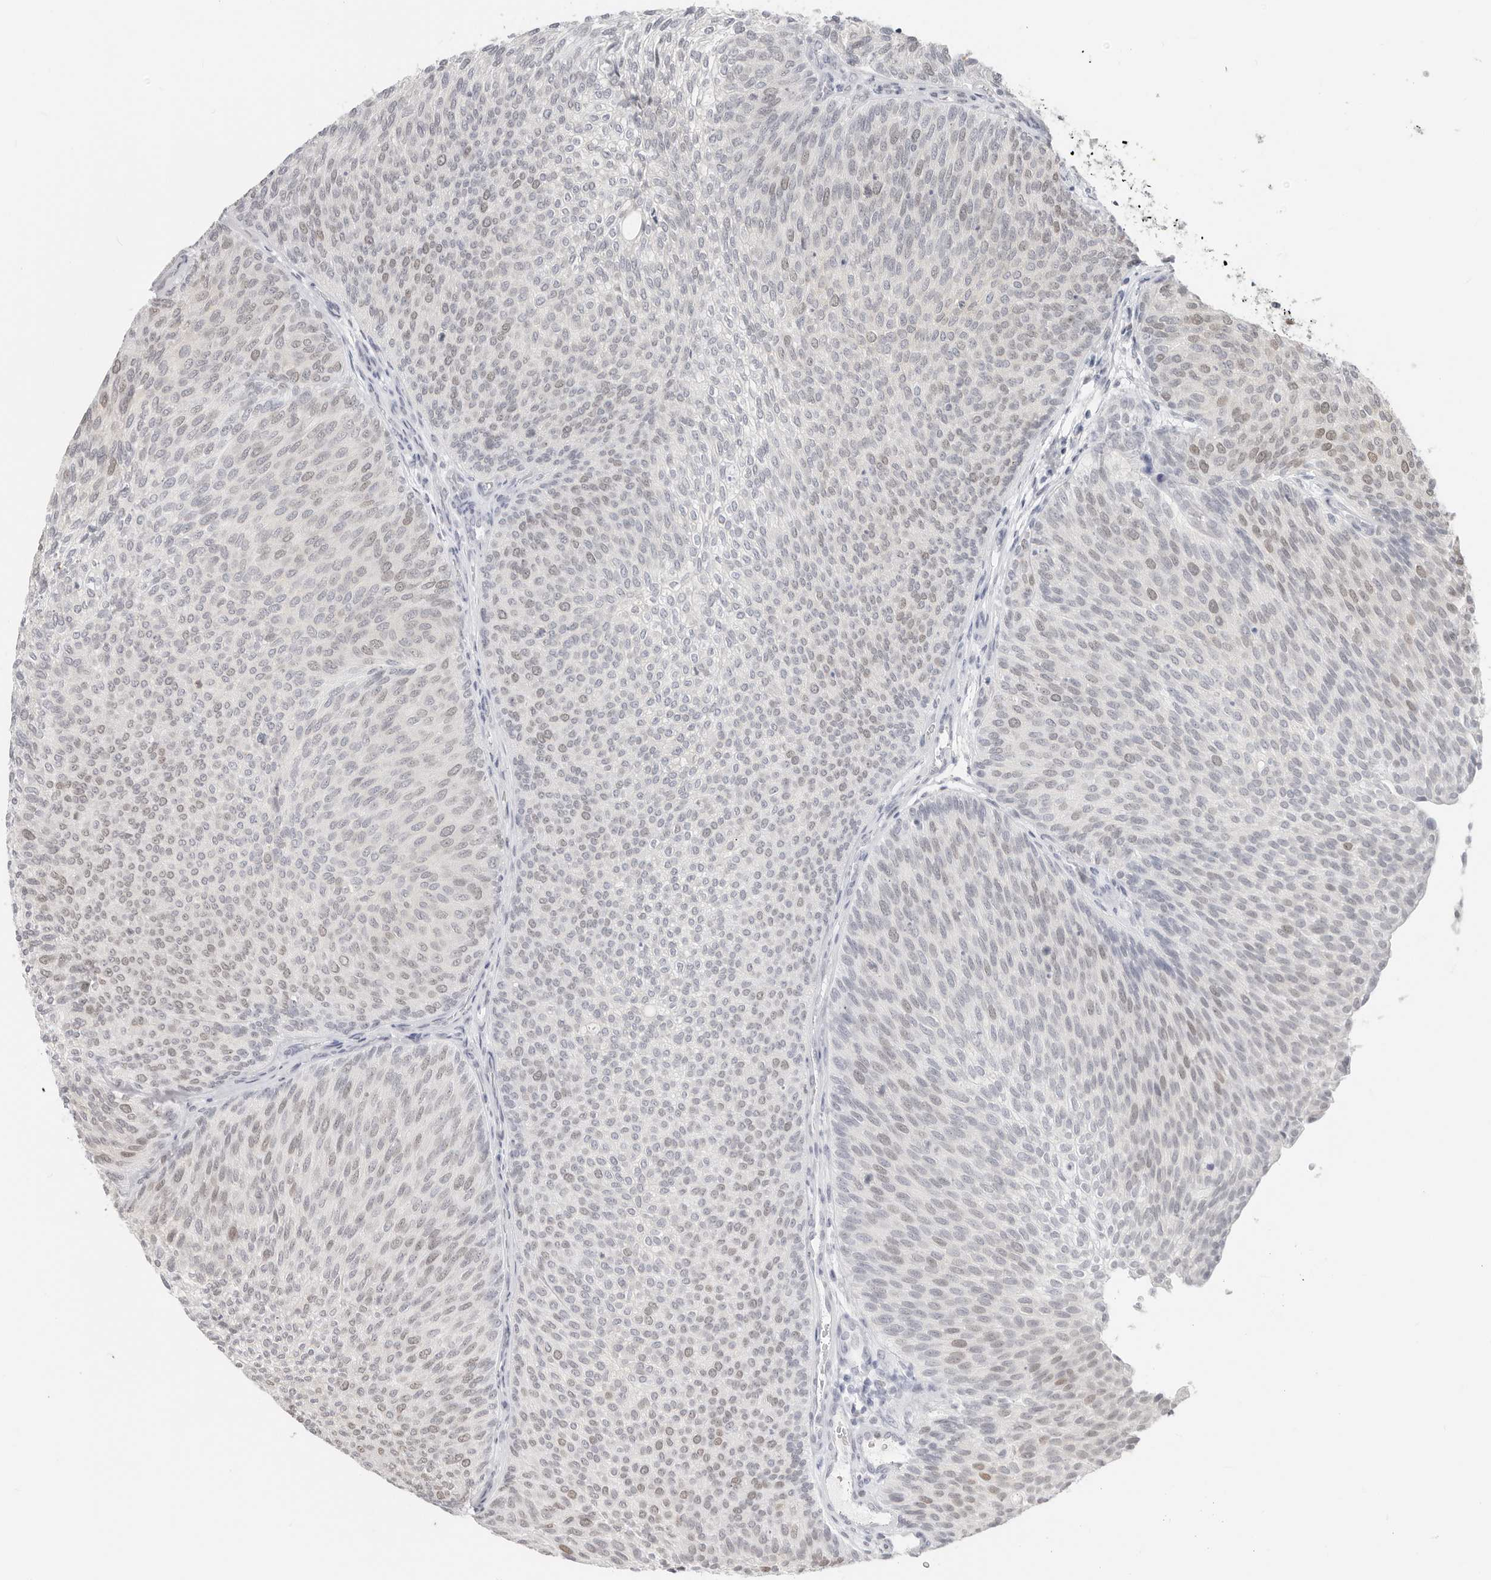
{"staining": {"intensity": "moderate", "quantity": "<25%", "location": "nuclear"}, "tissue": "urothelial cancer", "cell_type": "Tumor cells", "image_type": "cancer", "snomed": [{"axis": "morphology", "description": "Urothelial carcinoma, Low grade"}, {"axis": "topography", "description": "Urinary bladder"}], "caption": "Immunohistochemistry photomicrograph of neoplastic tissue: human urothelial carcinoma (low-grade) stained using immunohistochemistry shows low levels of moderate protein expression localized specifically in the nuclear of tumor cells, appearing as a nuclear brown color.", "gene": "RFC2", "patient": {"sex": "female", "age": 79}}